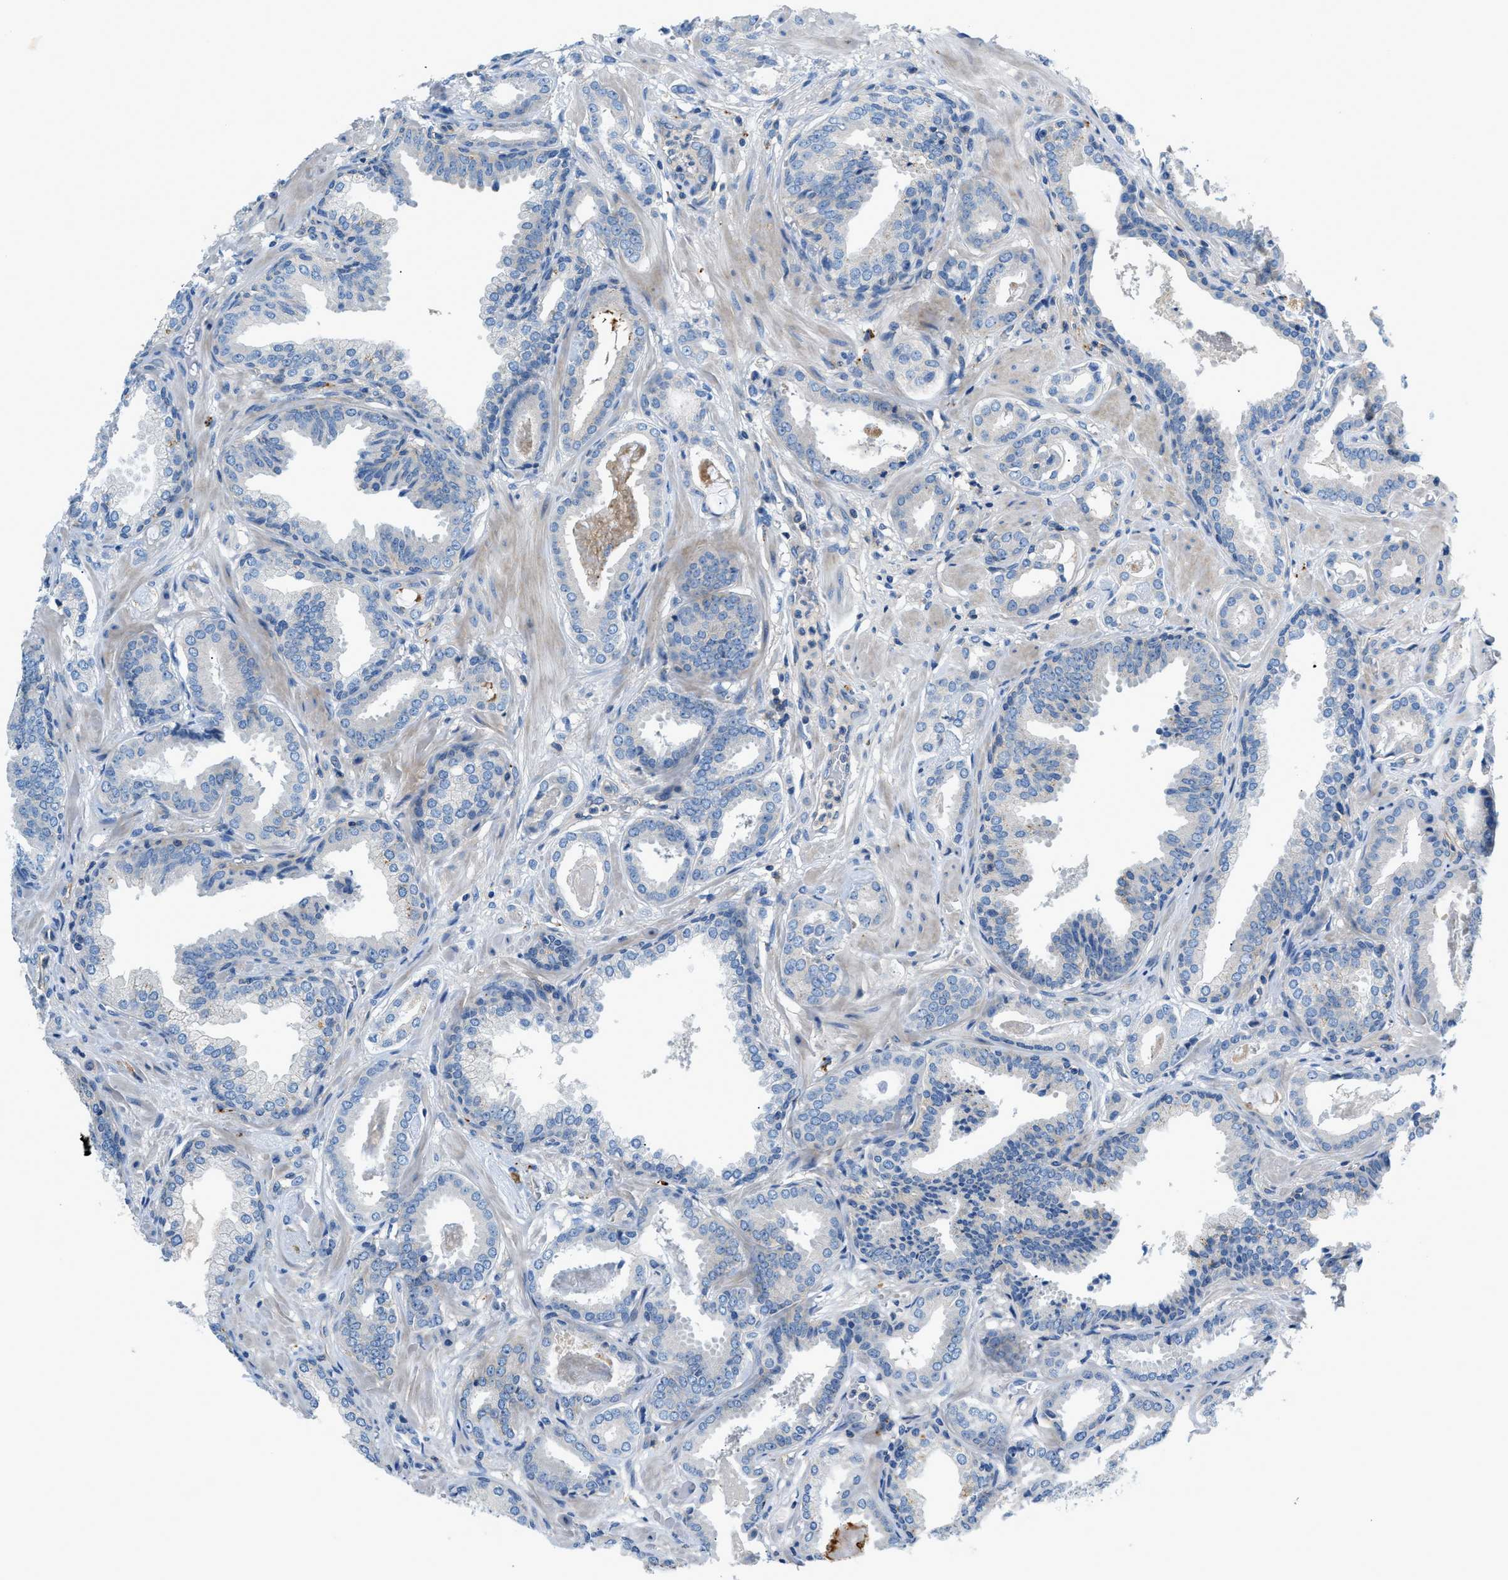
{"staining": {"intensity": "negative", "quantity": "none", "location": "none"}, "tissue": "prostate cancer", "cell_type": "Tumor cells", "image_type": "cancer", "snomed": [{"axis": "morphology", "description": "Adenocarcinoma, Low grade"}, {"axis": "topography", "description": "Prostate"}], "caption": "Histopathology image shows no protein staining in tumor cells of prostate adenocarcinoma (low-grade) tissue.", "gene": "ORAI1", "patient": {"sex": "male", "age": 53}}